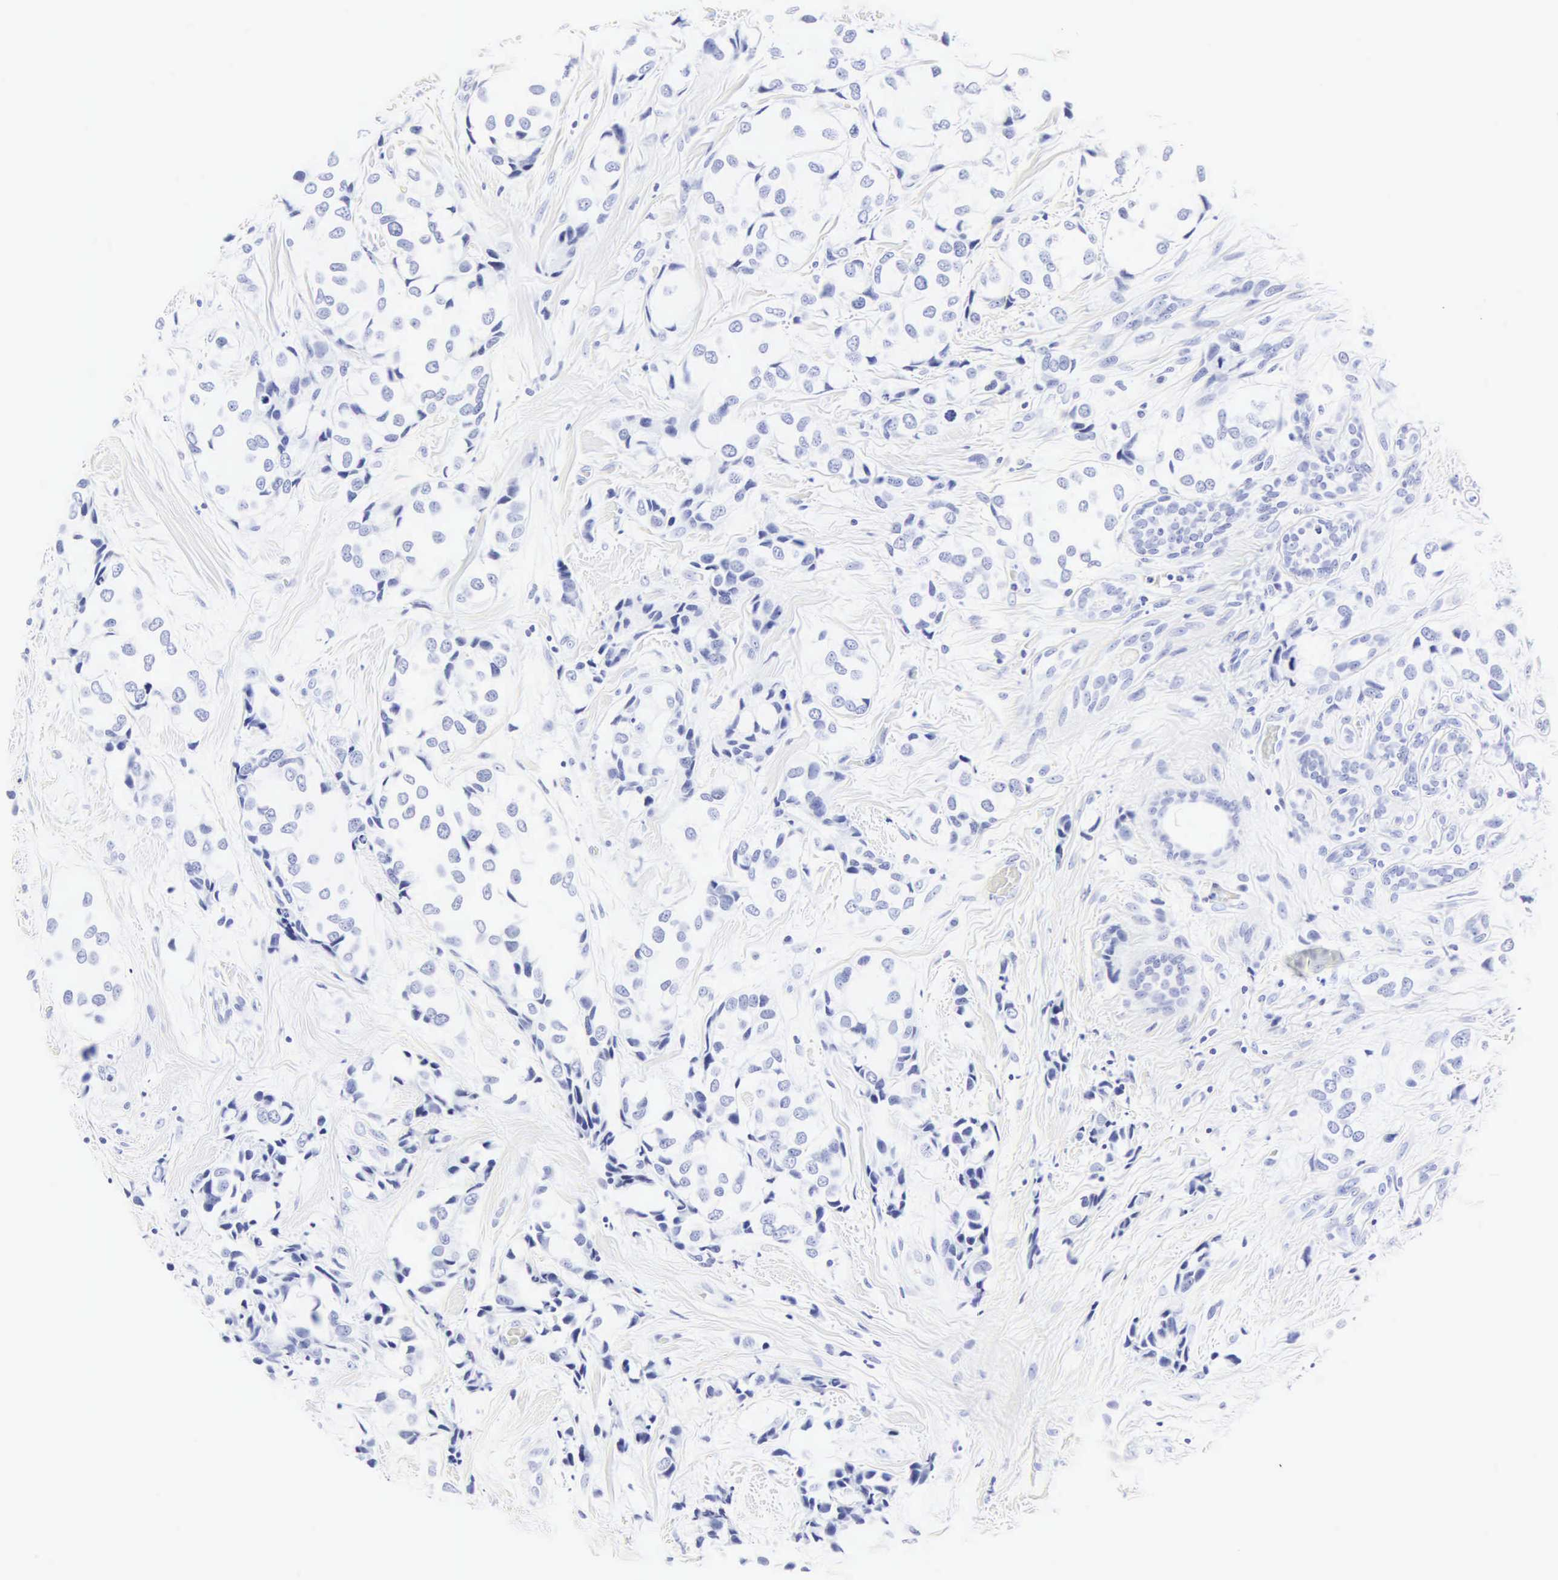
{"staining": {"intensity": "negative", "quantity": "none", "location": "none"}, "tissue": "breast cancer", "cell_type": "Tumor cells", "image_type": "cancer", "snomed": [{"axis": "morphology", "description": "Duct carcinoma"}, {"axis": "topography", "description": "Breast"}], "caption": "This image is of breast intraductal carcinoma stained with IHC to label a protein in brown with the nuclei are counter-stained blue. There is no positivity in tumor cells.", "gene": "CGB3", "patient": {"sex": "female", "age": 68}}